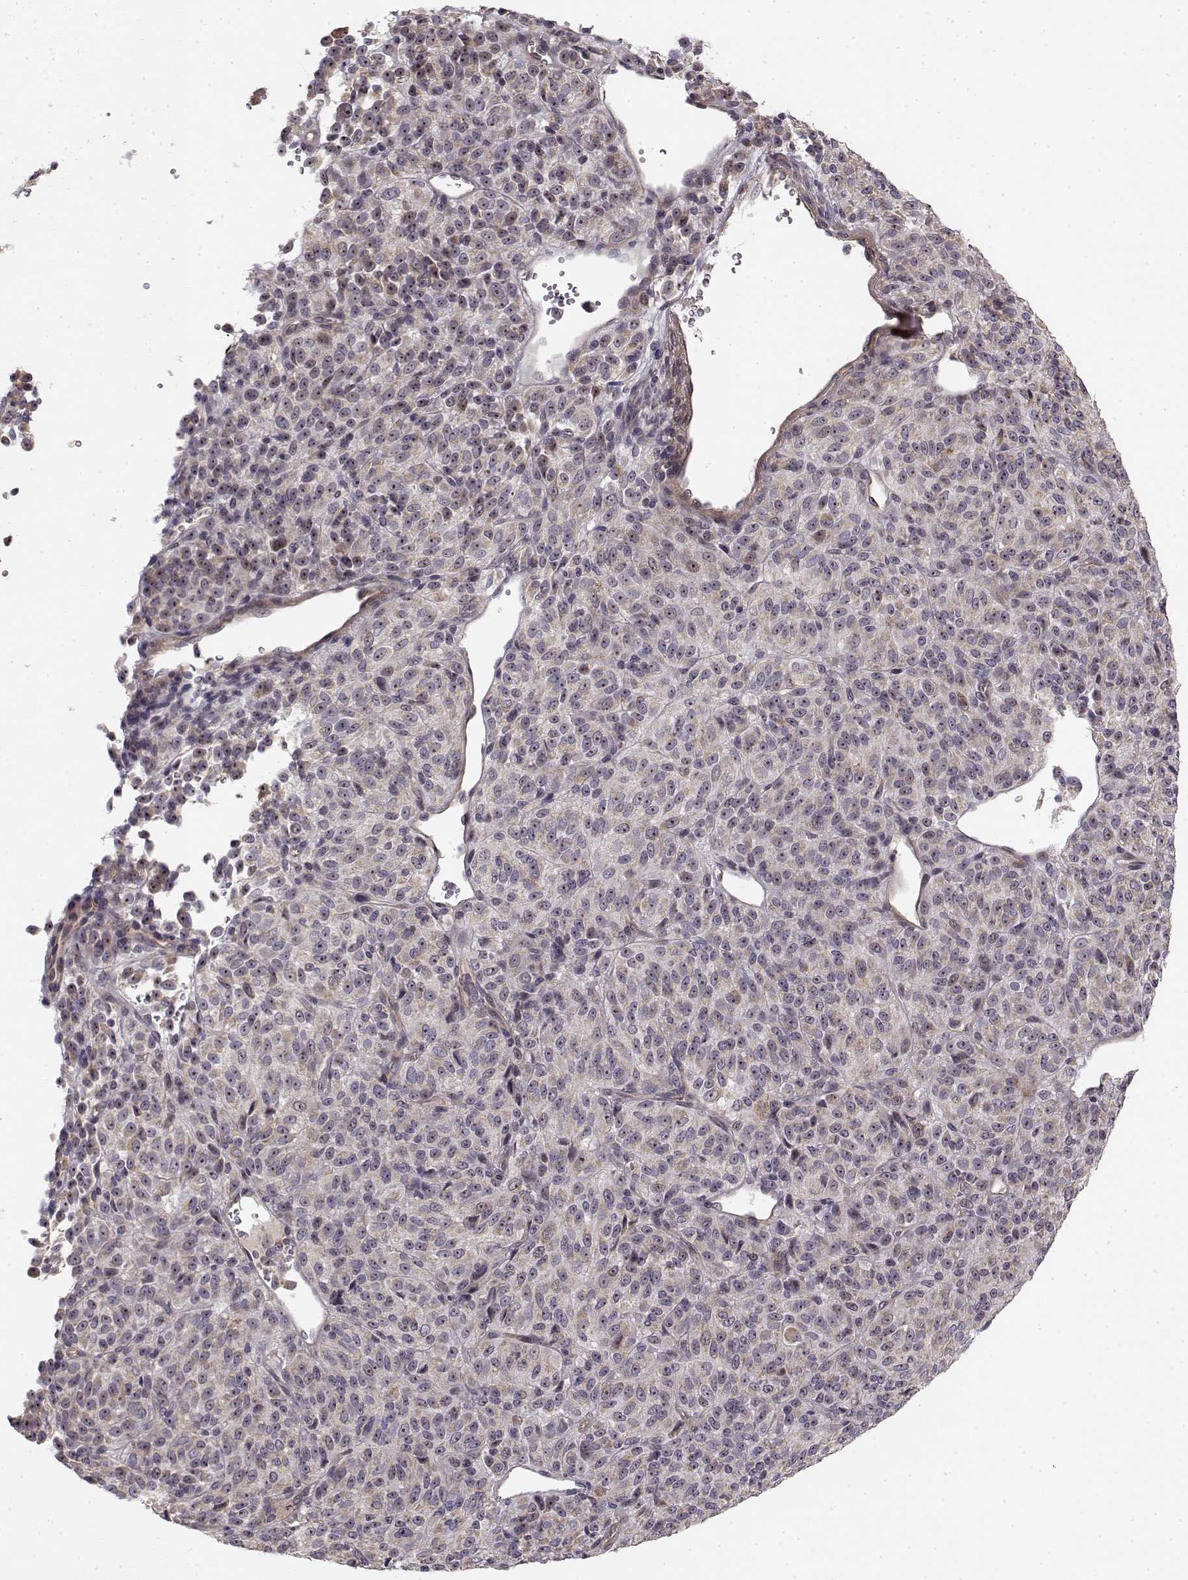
{"staining": {"intensity": "weak", "quantity": ">75%", "location": "nuclear"}, "tissue": "melanoma", "cell_type": "Tumor cells", "image_type": "cancer", "snomed": [{"axis": "morphology", "description": "Malignant melanoma, Metastatic site"}, {"axis": "topography", "description": "Brain"}], "caption": "Protein staining reveals weak nuclear expression in about >75% of tumor cells in malignant melanoma (metastatic site).", "gene": "MED12L", "patient": {"sex": "female", "age": 56}}